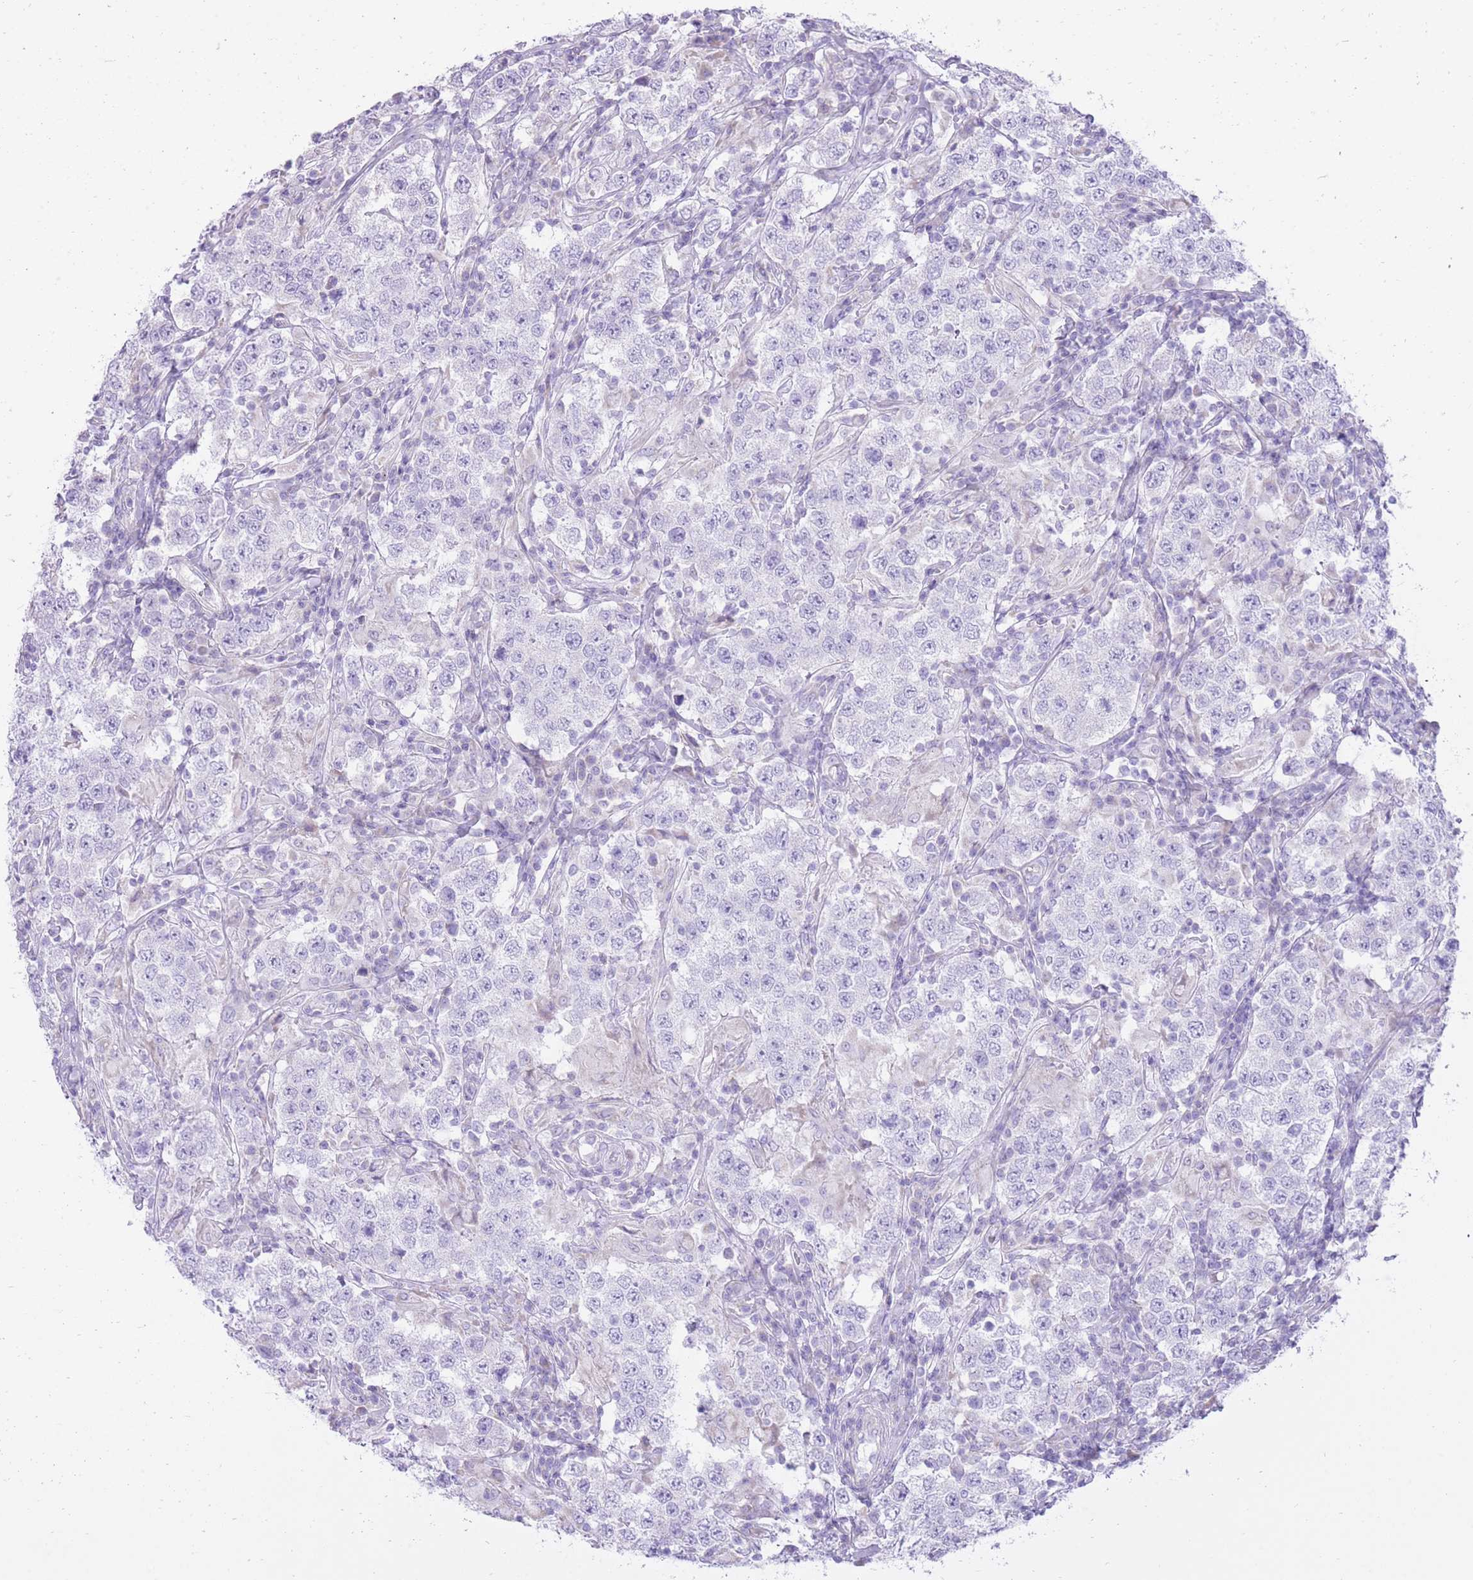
{"staining": {"intensity": "negative", "quantity": "none", "location": "none"}, "tissue": "testis cancer", "cell_type": "Tumor cells", "image_type": "cancer", "snomed": [{"axis": "morphology", "description": "Seminoma, NOS"}, {"axis": "morphology", "description": "Carcinoma, Embryonal, NOS"}, {"axis": "topography", "description": "Testis"}], "caption": "Testis cancer (embryonal carcinoma) was stained to show a protein in brown. There is no significant positivity in tumor cells.", "gene": "SLC4A4", "patient": {"sex": "male", "age": 41}}